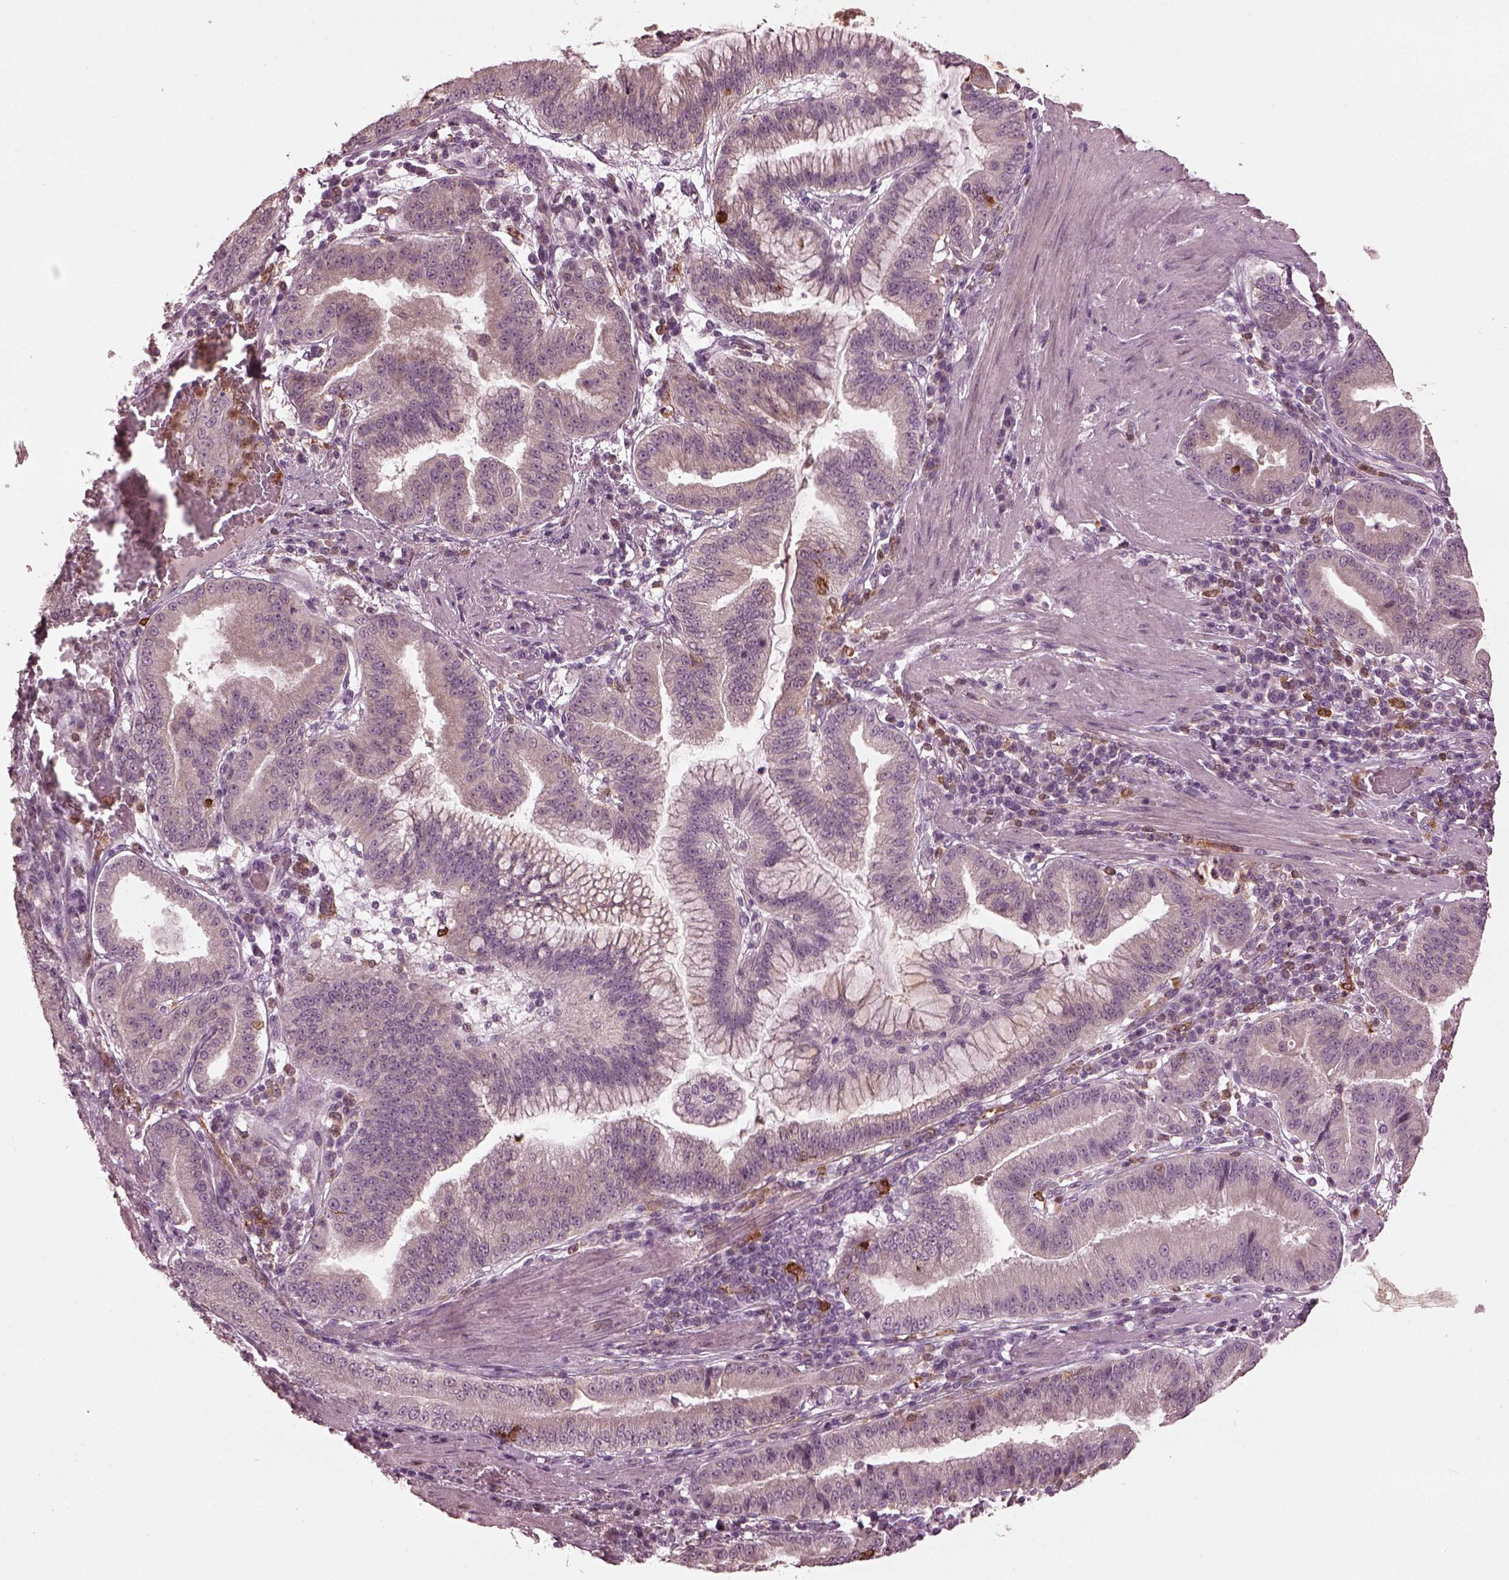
{"staining": {"intensity": "negative", "quantity": "none", "location": "none"}, "tissue": "stomach cancer", "cell_type": "Tumor cells", "image_type": "cancer", "snomed": [{"axis": "morphology", "description": "Adenocarcinoma, NOS"}, {"axis": "topography", "description": "Stomach"}], "caption": "Photomicrograph shows no significant protein positivity in tumor cells of stomach cancer.", "gene": "PSTPIP2", "patient": {"sex": "male", "age": 83}}